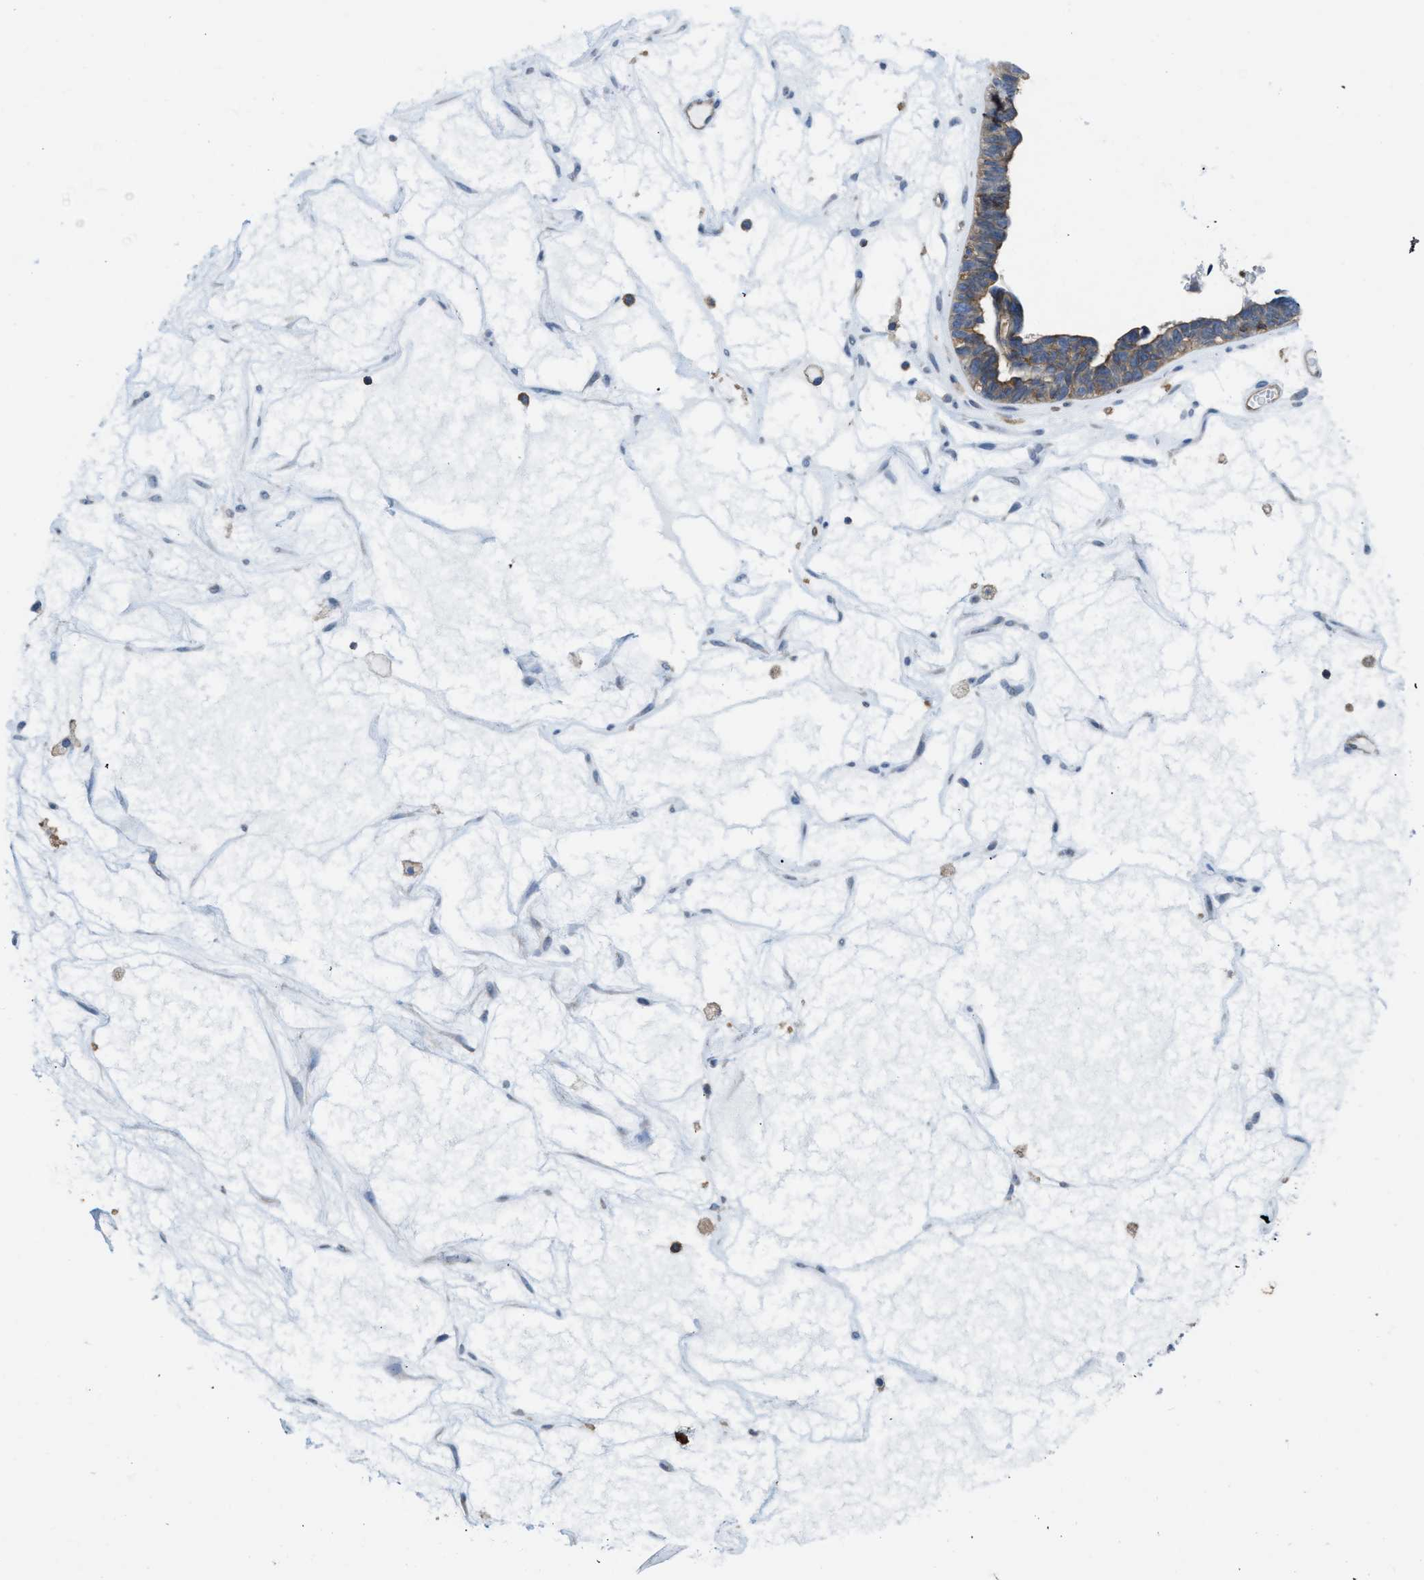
{"staining": {"intensity": "weak", "quantity": ">75%", "location": "cytoplasmic/membranous"}, "tissue": "ovarian cancer", "cell_type": "Tumor cells", "image_type": "cancer", "snomed": [{"axis": "morphology", "description": "Cystadenocarcinoma, serous, NOS"}, {"axis": "topography", "description": "Ovary"}], "caption": "Immunohistochemical staining of ovarian serous cystadenocarcinoma exhibits low levels of weak cytoplasmic/membranous staining in approximately >75% of tumor cells.", "gene": "MYO18A", "patient": {"sex": "female", "age": 79}}